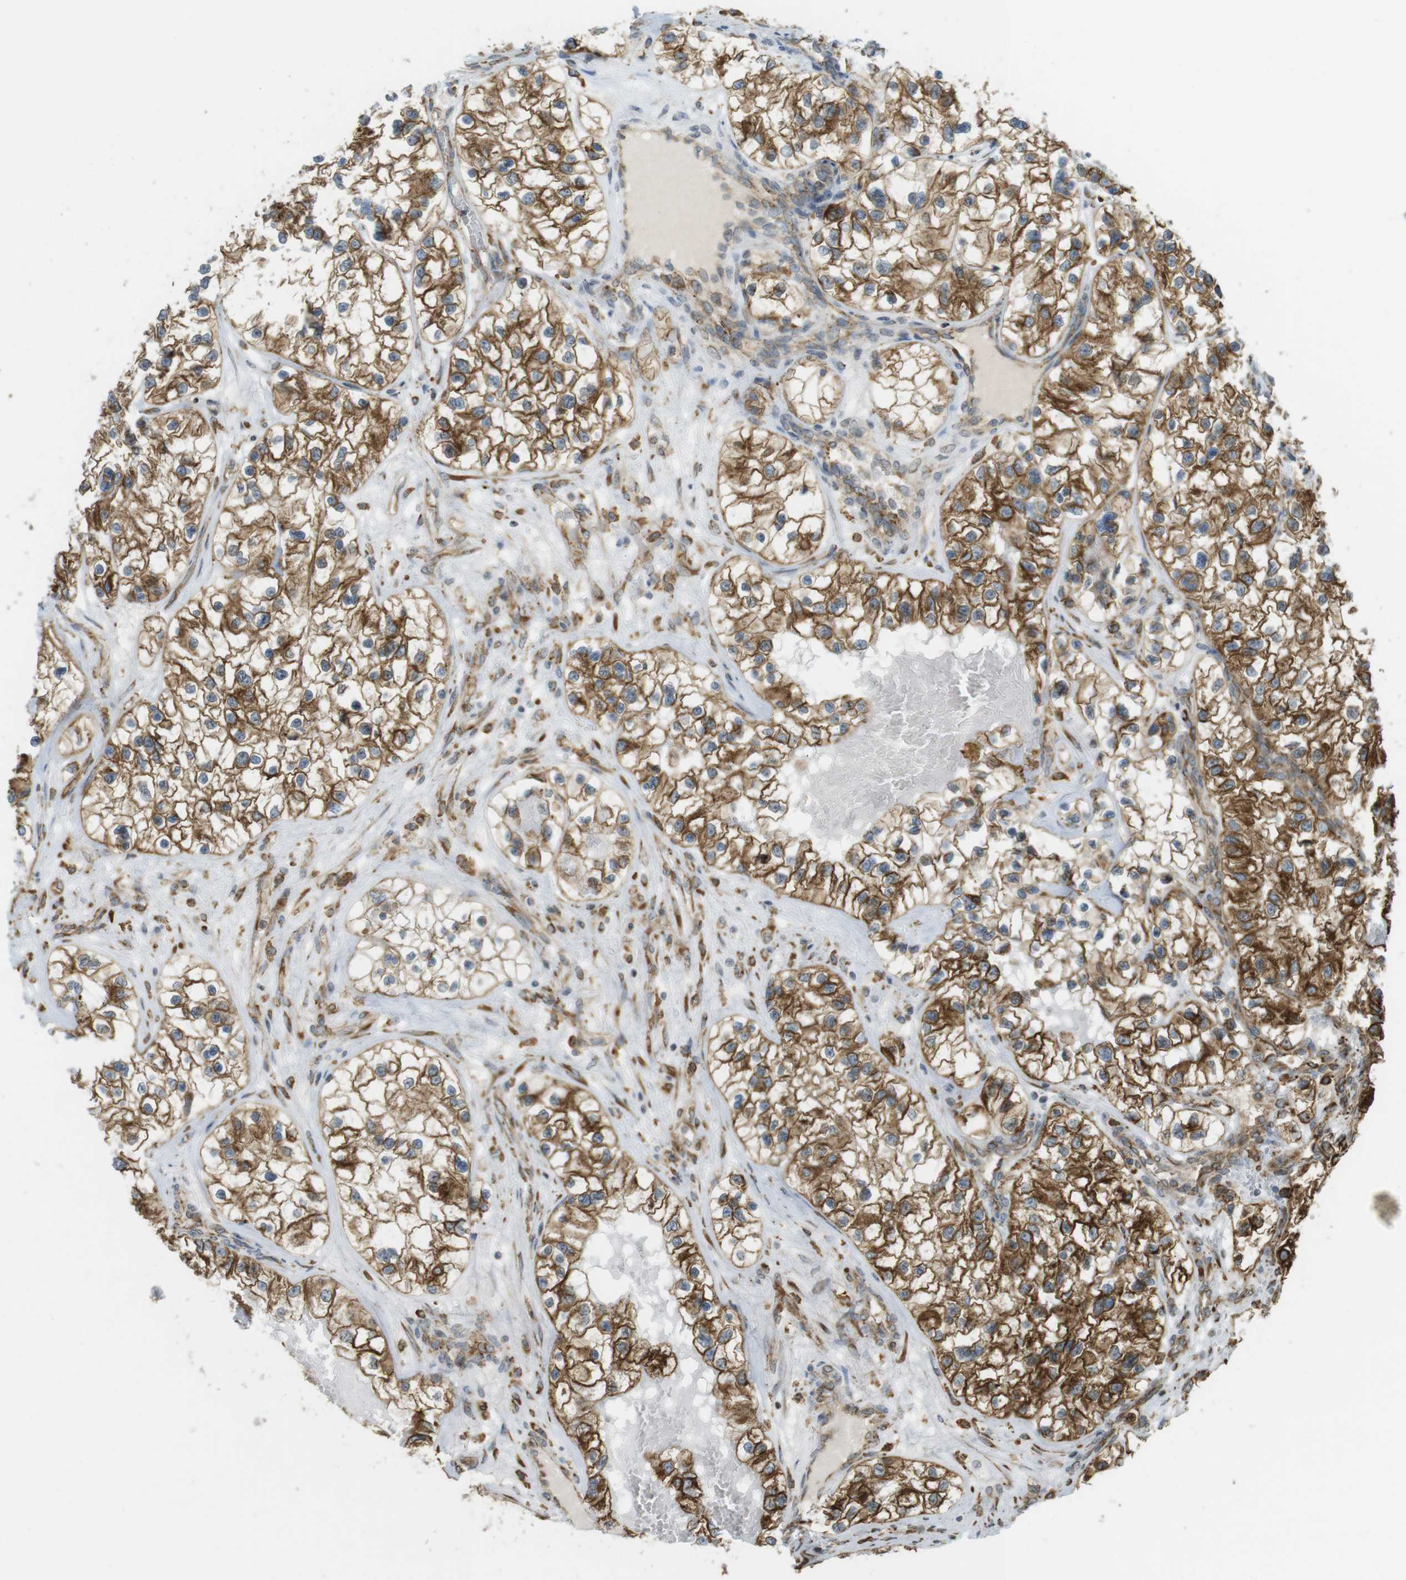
{"staining": {"intensity": "strong", "quantity": "25%-75%", "location": "cytoplasmic/membranous"}, "tissue": "renal cancer", "cell_type": "Tumor cells", "image_type": "cancer", "snomed": [{"axis": "morphology", "description": "Adenocarcinoma, NOS"}, {"axis": "topography", "description": "Kidney"}], "caption": "Renal adenocarcinoma stained with a brown dye displays strong cytoplasmic/membranous positive staining in about 25%-75% of tumor cells.", "gene": "MBOAT2", "patient": {"sex": "female", "age": 57}}